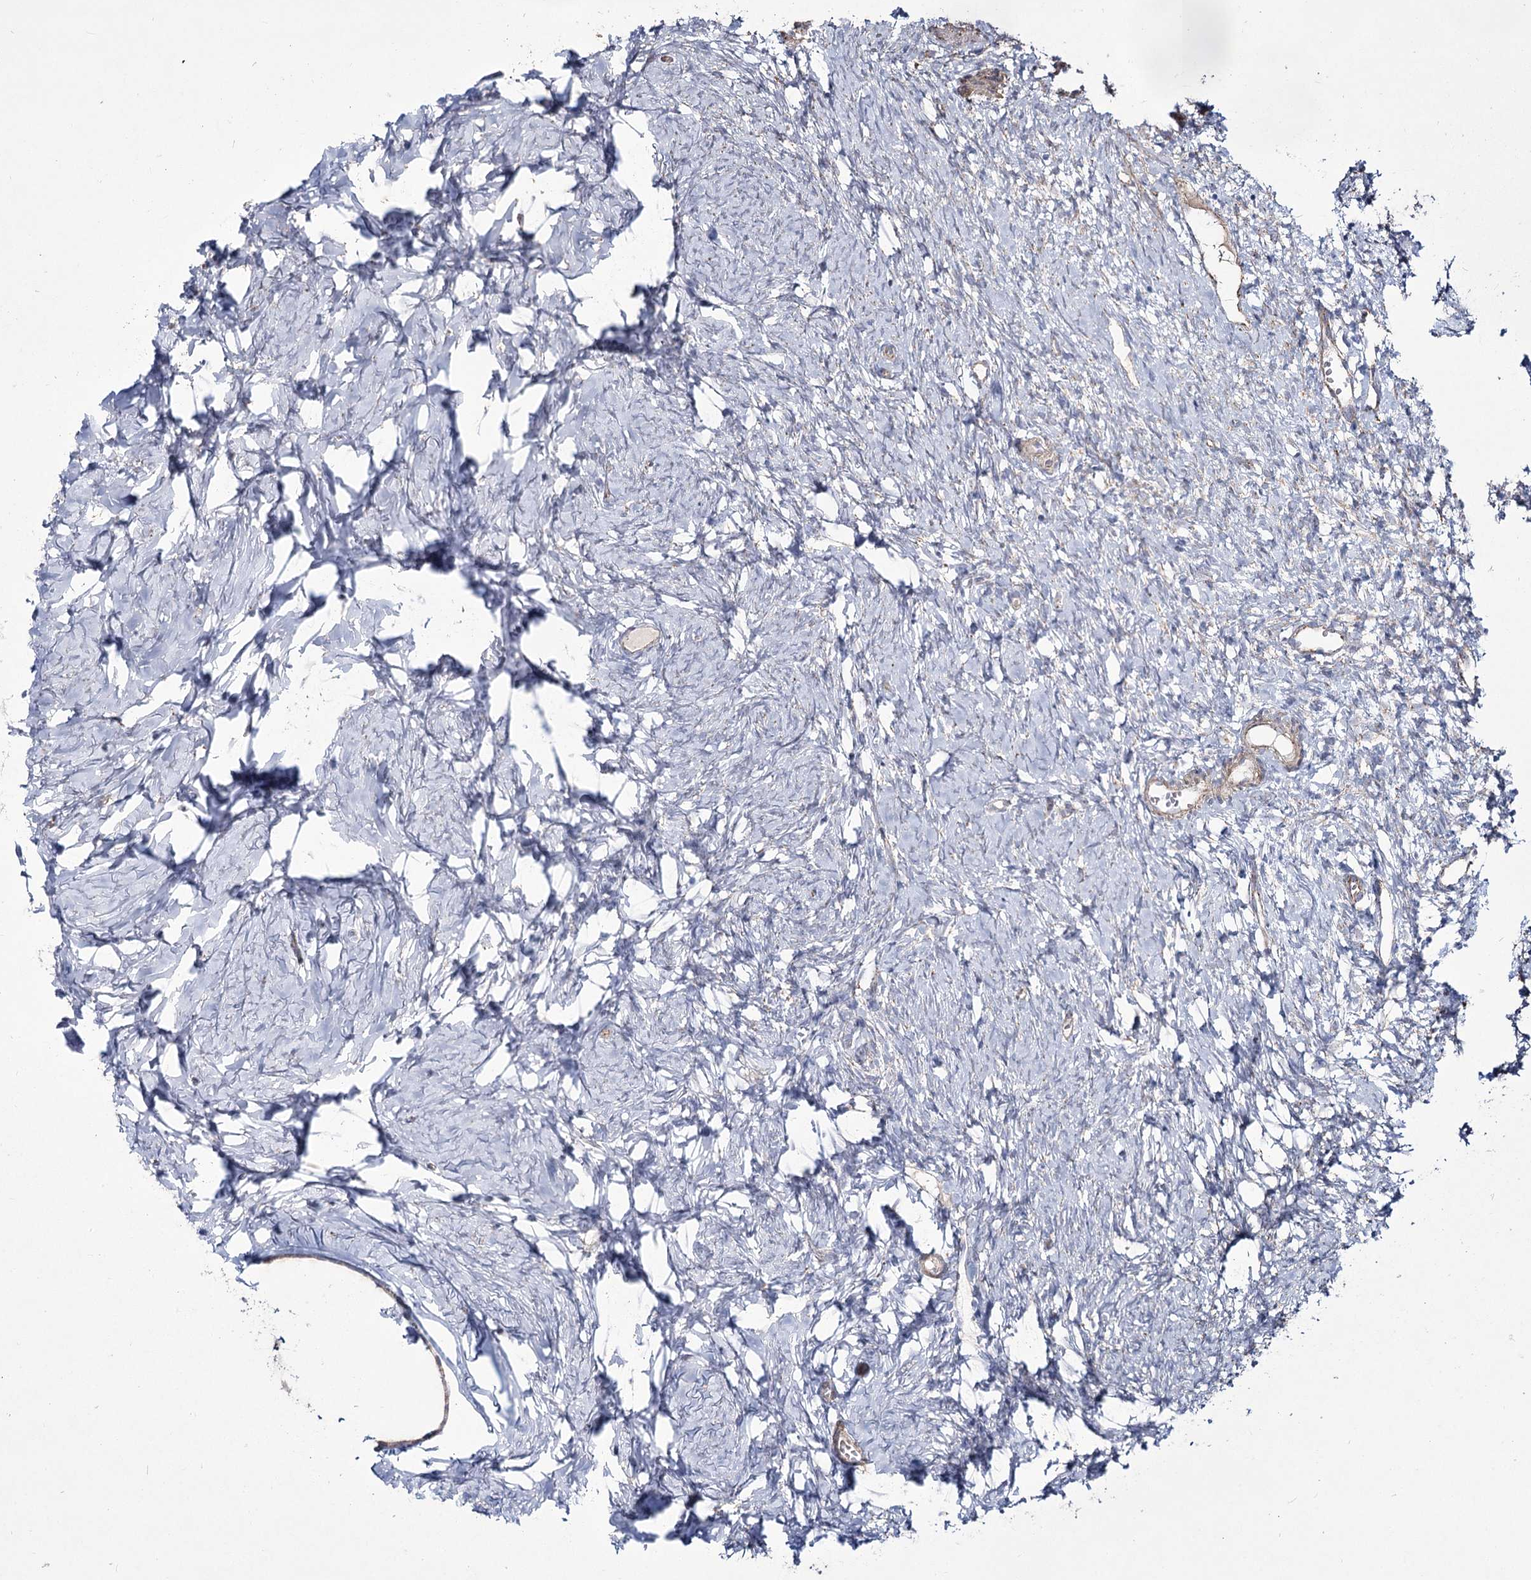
{"staining": {"intensity": "negative", "quantity": "none", "location": "none"}, "tissue": "ovary", "cell_type": "Ovarian stroma cells", "image_type": "normal", "snomed": [{"axis": "morphology", "description": "Normal tissue, NOS"}, {"axis": "topography", "description": "Ovary"}], "caption": "Immunohistochemistry (IHC) micrograph of unremarkable ovary: human ovary stained with DAB exhibits no significant protein positivity in ovarian stroma cells.", "gene": "ME3", "patient": {"sex": "female", "age": 51}}